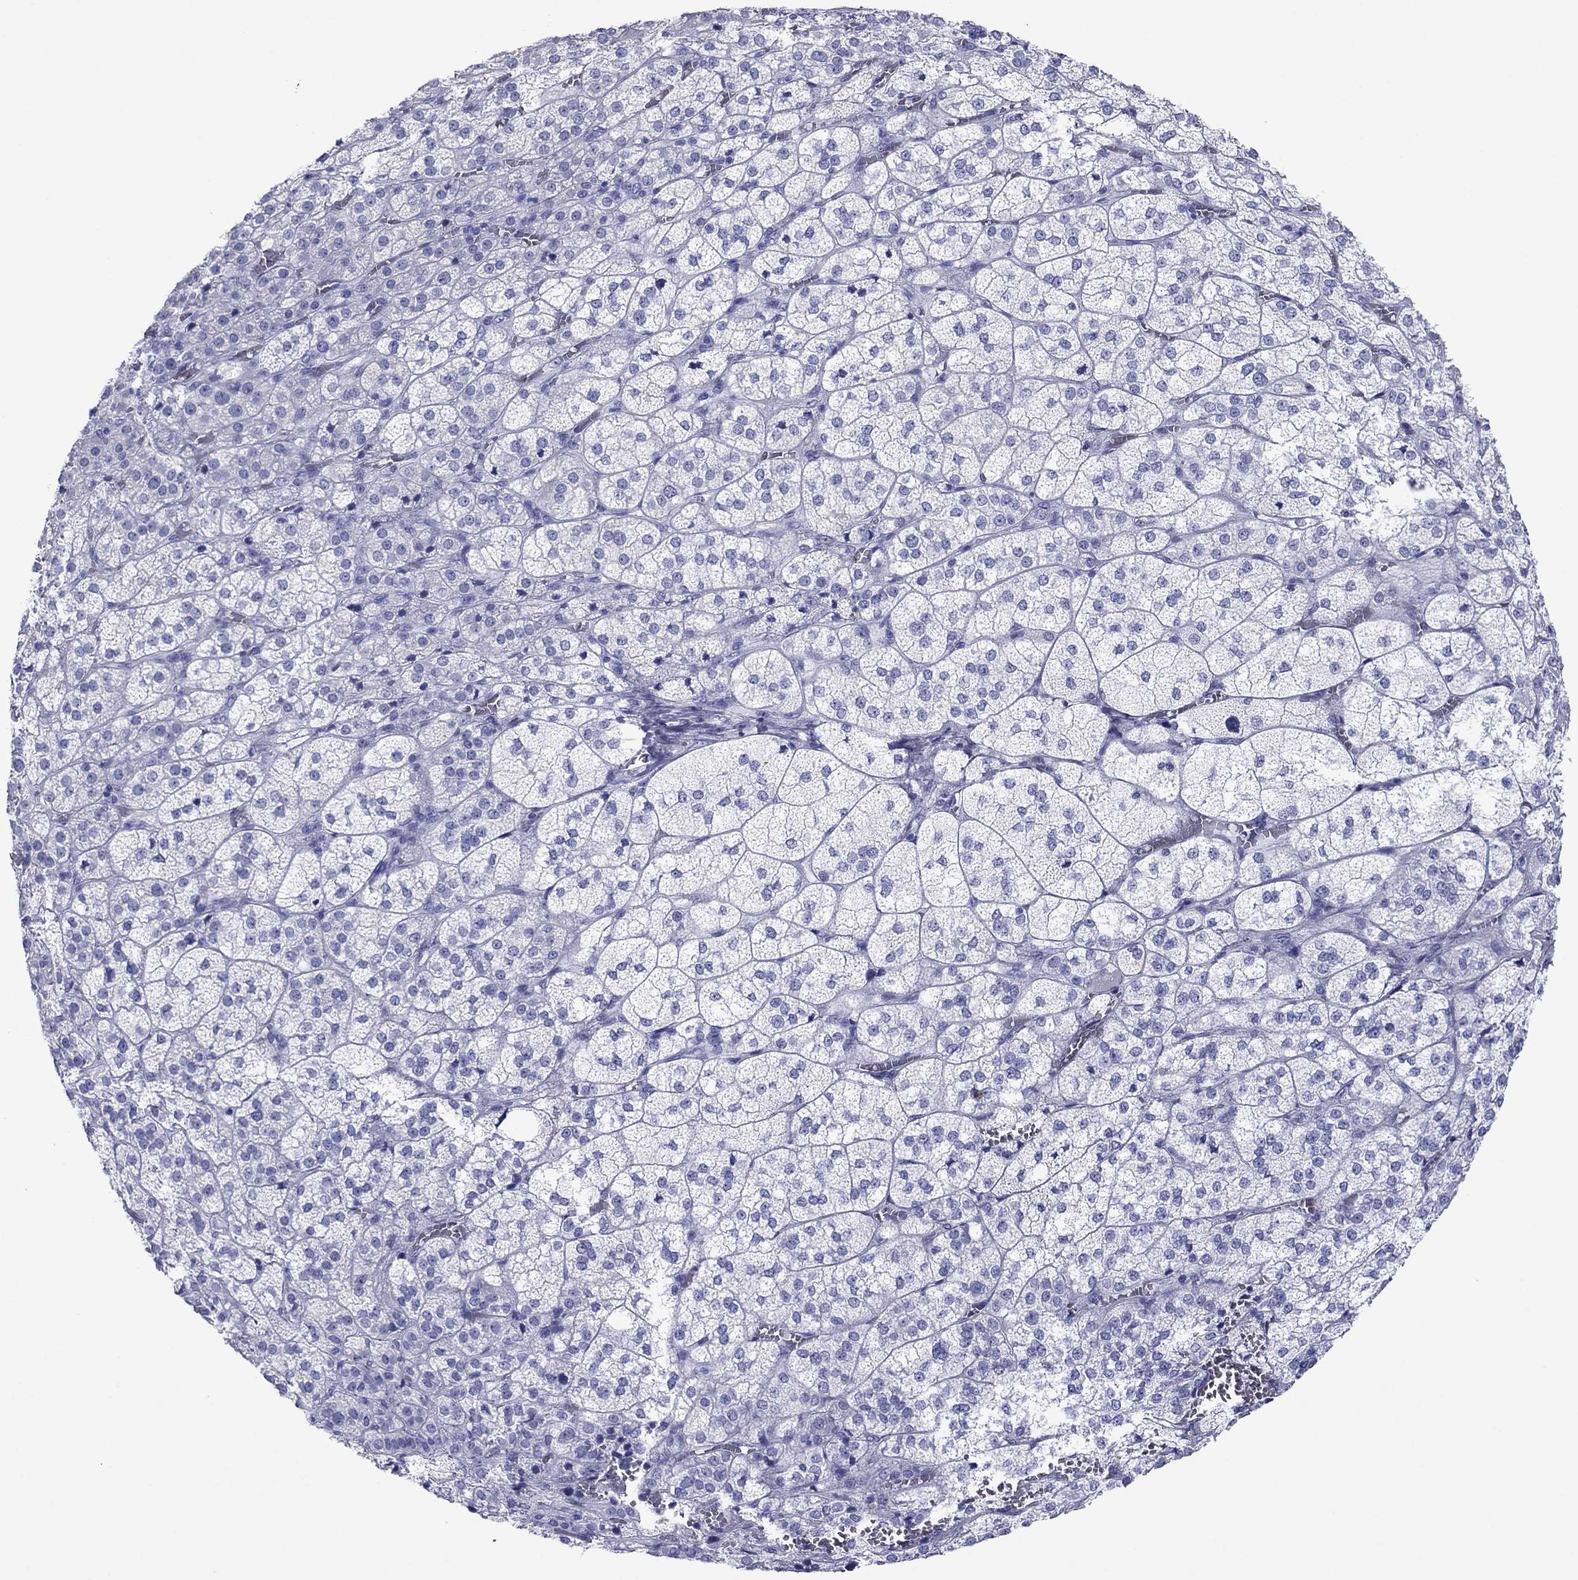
{"staining": {"intensity": "negative", "quantity": "none", "location": "none"}, "tissue": "adrenal gland", "cell_type": "Glandular cells", "image_type": "normal", "snomed": [{"axis": "morphology", "description": "Normal tissue, NOS"}, {"axis": "topography", "description": "Adrenal gland"}], "caption": "This photomicrograph is of benign adrenal gland stained with IHC to label a protein in brown with the nuclei are counter-stained blue. There is no positivity in glandular cells.", "gene": "ATP4A", "patient": {"sex": "female", "age": 60}}